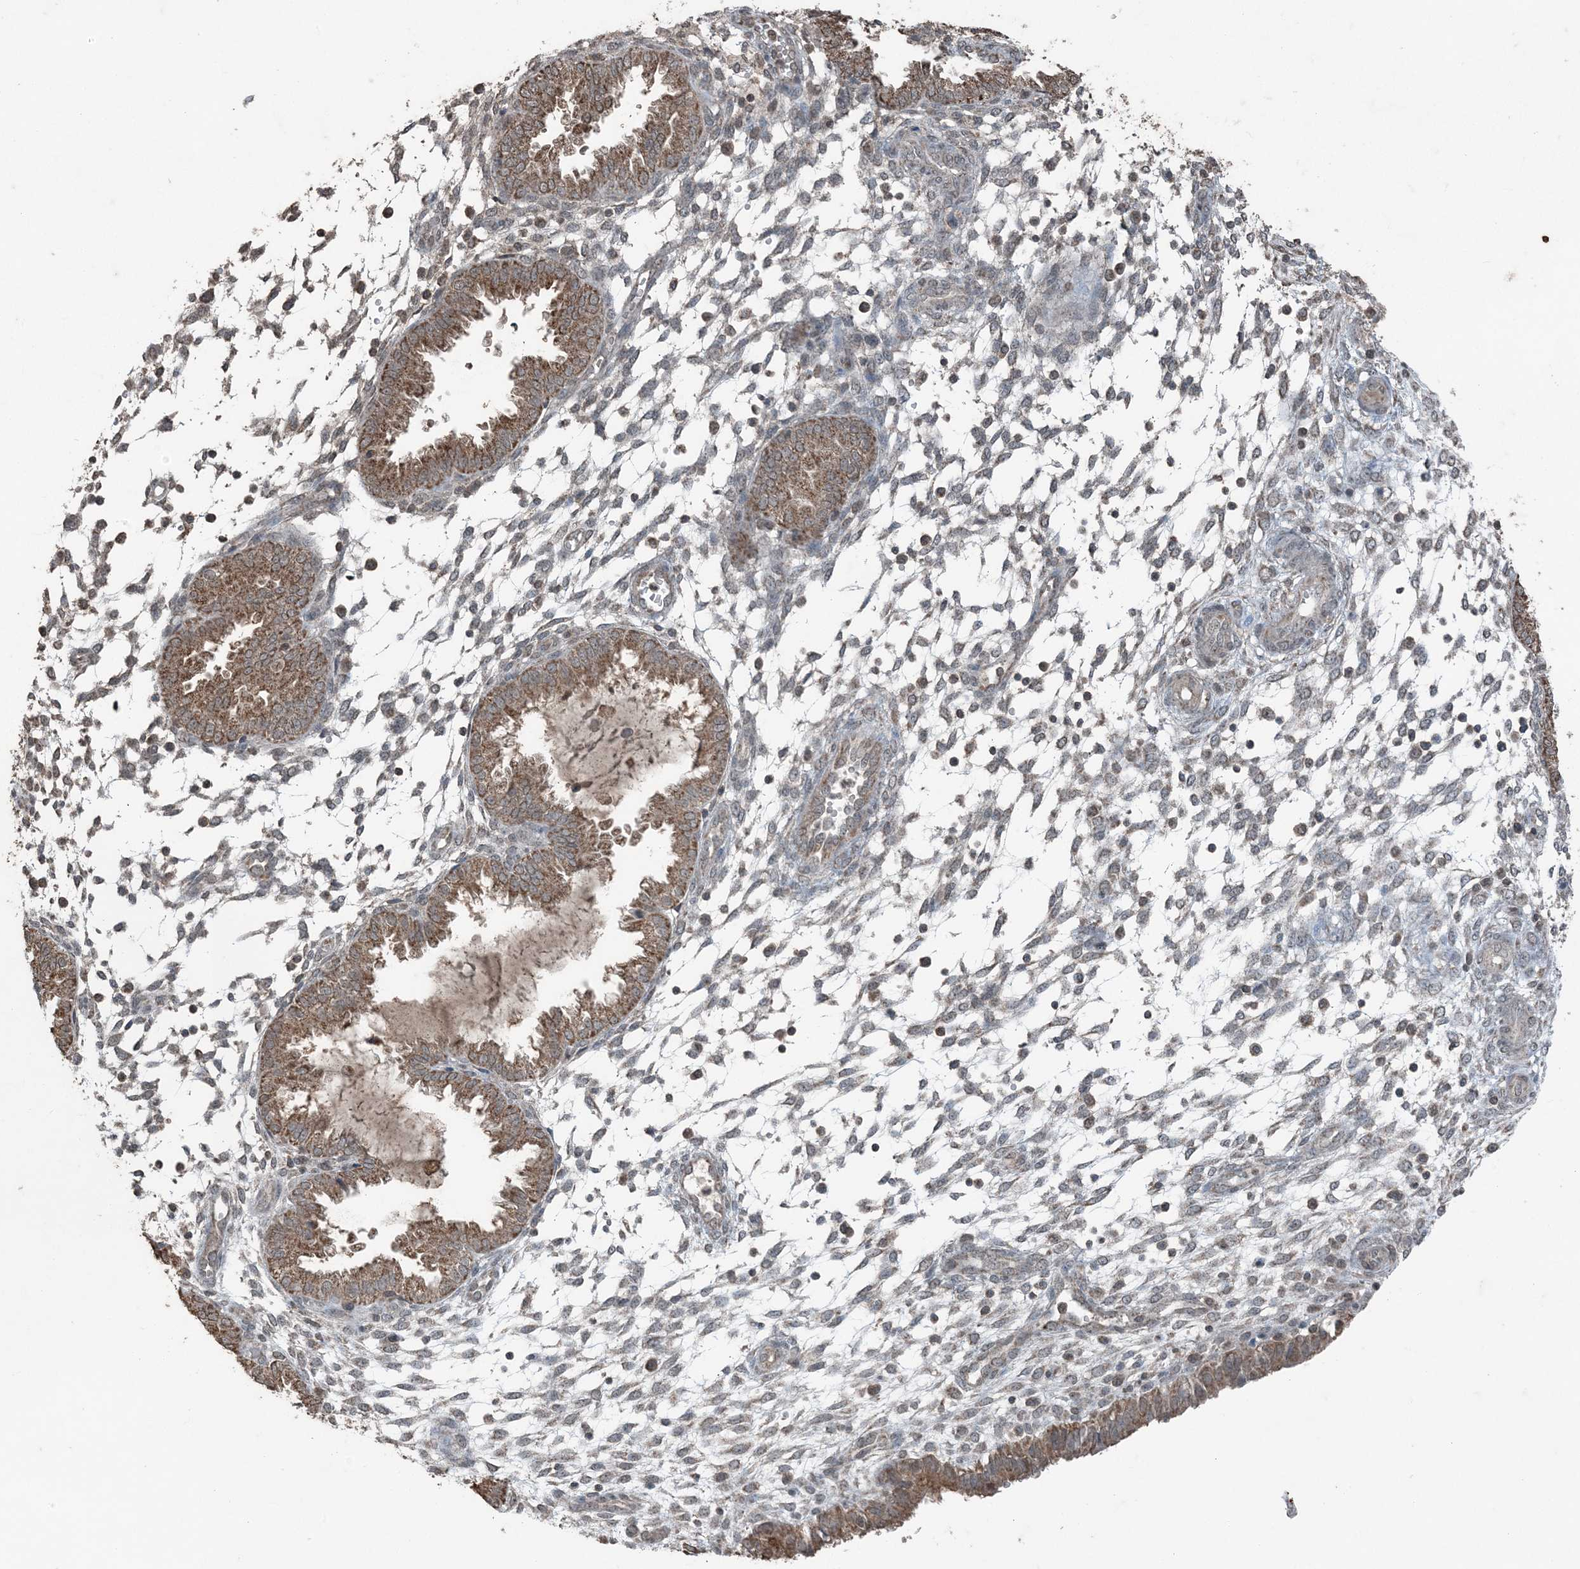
{"staining": {"intensity": "weak", "quantity": "25%-75%", "location": "cytoplasmic/membranous"}, "tissue": "endometrium", "cell_type": "Cells in endometrial stroma", "image_type": "normal", "snomed": [{"axis": "morphology", "description": "Normal tissue, NOS"}, {"axis": "topography", "description": "Endometrium"}], "caption": "A brown stain labels weak cytoplasmic/membranous expression of a protein in cells in endometrial stroma of unremarkable endometrium.", "gene": "GNL1", "patient": {"sex": "female", "age": 33}}